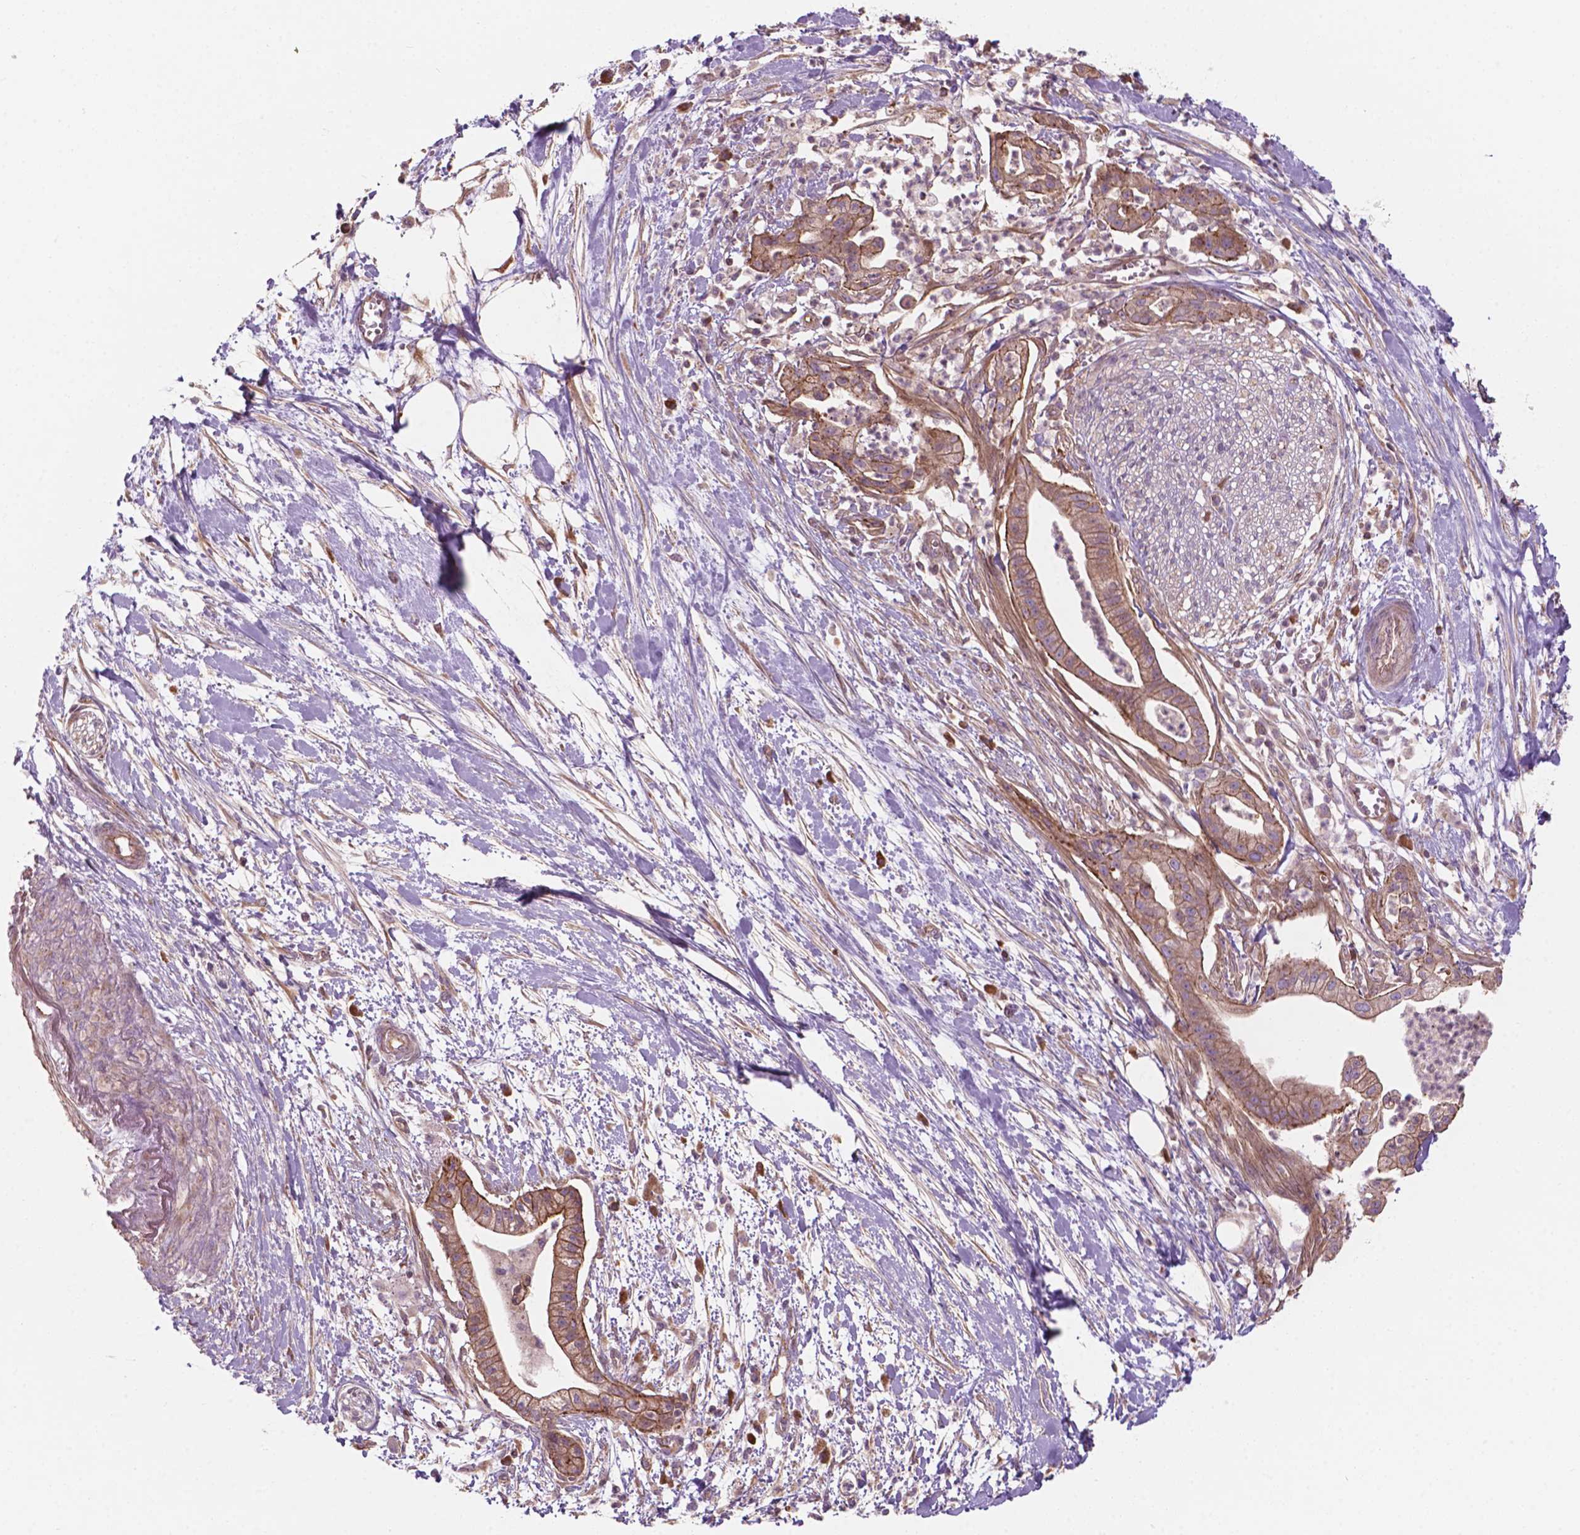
{"staining": {"intensity": "moderate", "quantity": ">75%", "location": "cytoplasmic/membranous"}, "tissue": "pancreatic cancer", "cell_type": "Tumor cells", "image_type": "cancer", "snomed": [{"axis": "morphology", "description": "Normal tissue, NOS"}, {"axis": "morphology", "description": "Adenocarcinoma, NOS"}, {"axis": "topography", "description": "Lymph node"}, {"axis": "topography", "description": "Pancreas"}], "caption": "Immunohistochemistry staining of adenocarcinoma (pancreatic), which shows medium levels of moderate cytoplasmic/membranous staining in about >75% of tumor cells indicating moderate cytoplasmic/membranous protein staining. The staining was performed using DAB (brown) for protein detection and nuclei were counterstained in hematoxylin (blue).", "gene": "SURF4", "patient": {"sex": "female", "age": 58}}